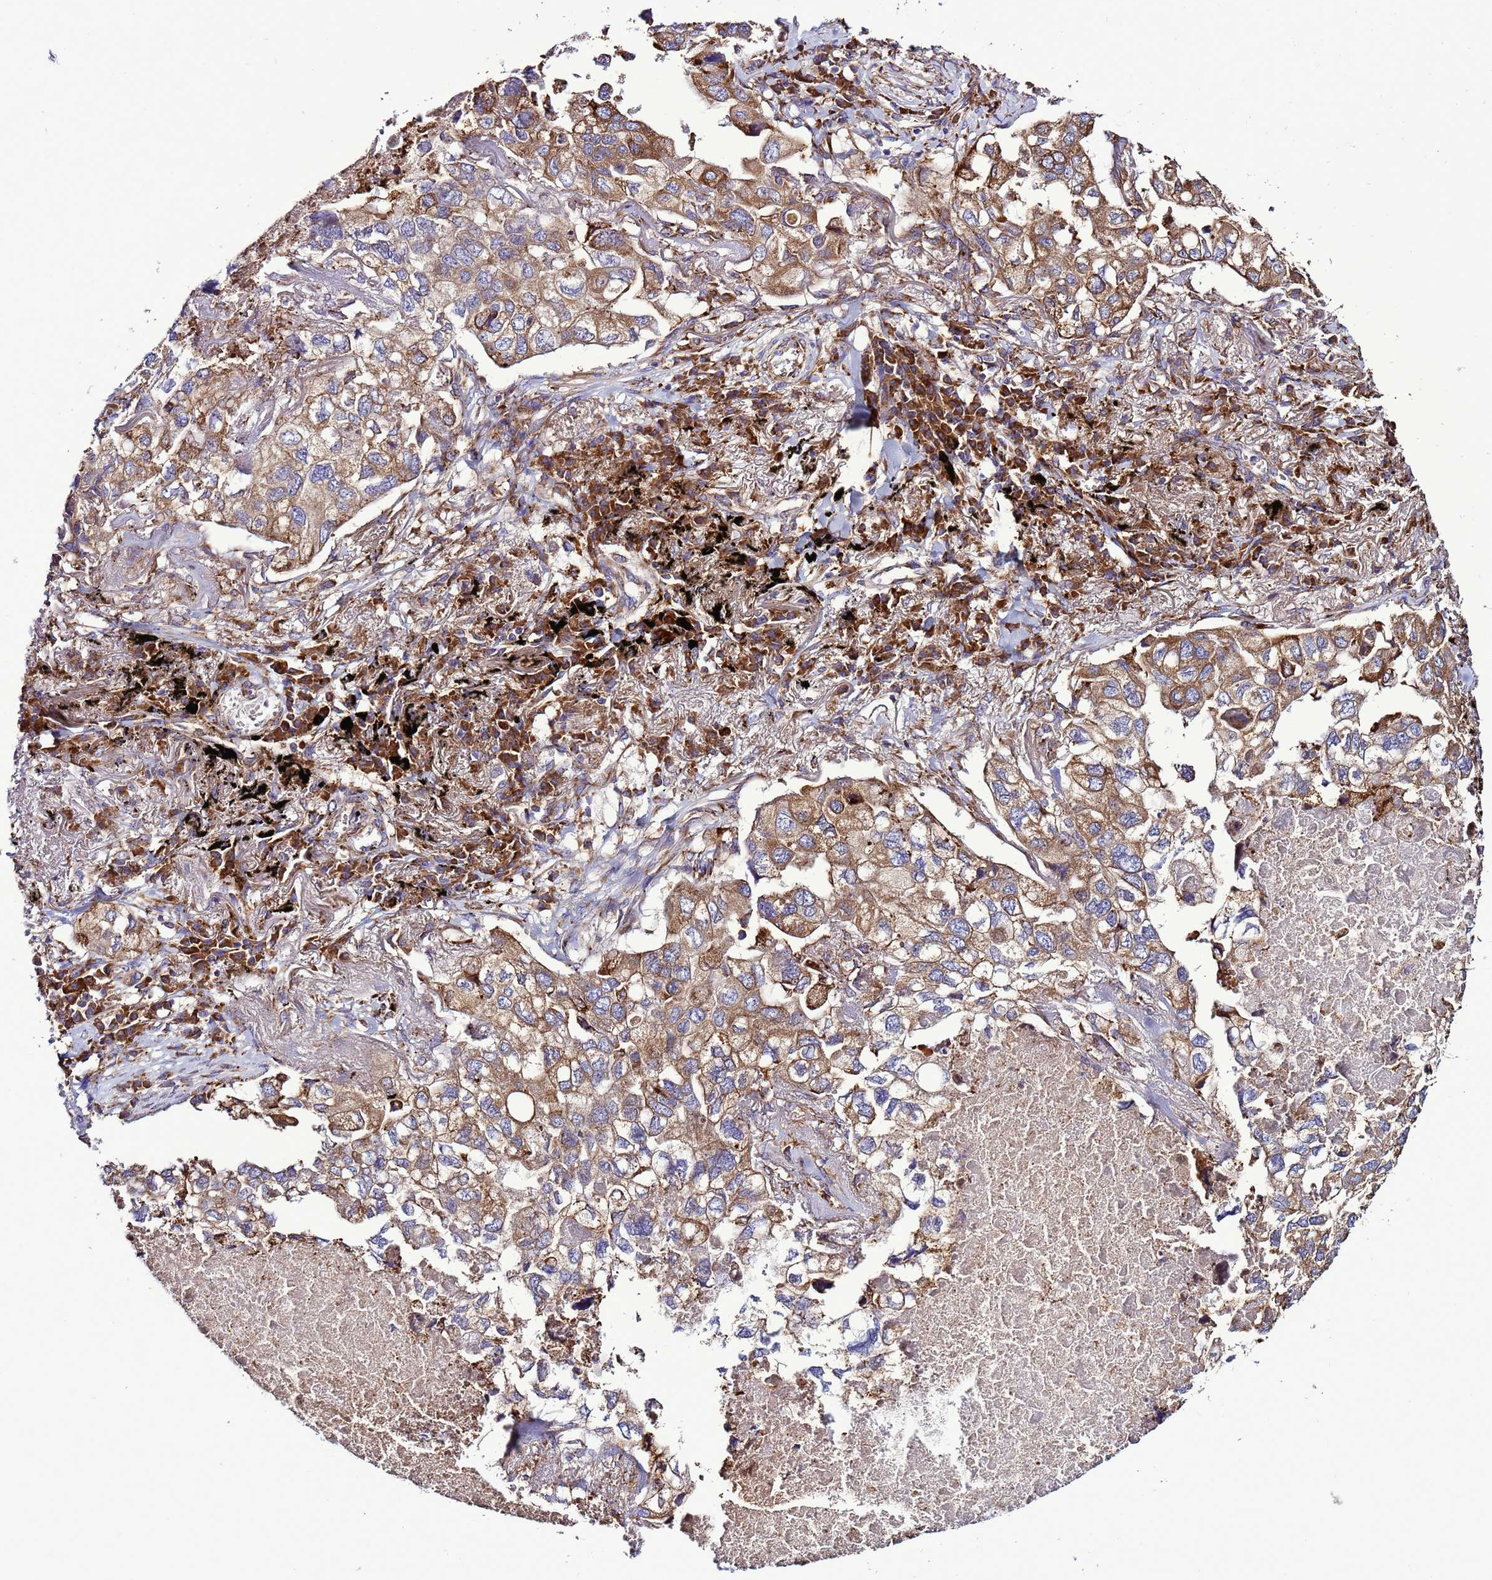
{"staining": {"intensity": "moderate", "quantity": ">75%", "location": "cytoplasmic/membranous"}, "tissue": "lung cancer", "cell_type": "Tumor cells", "image_type": "cancer", "snomed": [{"axis": "morphology", "description": "Adenocarcinoma, NOS"}, {"axis": "topography", "description": "Lung"}], "caption": "An image showing moderate cytoplasmic/membranous expression in about >75% of tumor cells in lung cancer (adenocarcinoma), as visualized by brown immunohistochemical staining.", "gene": "ANTKMT", "patient": {"sex": "male", "age": 65}}